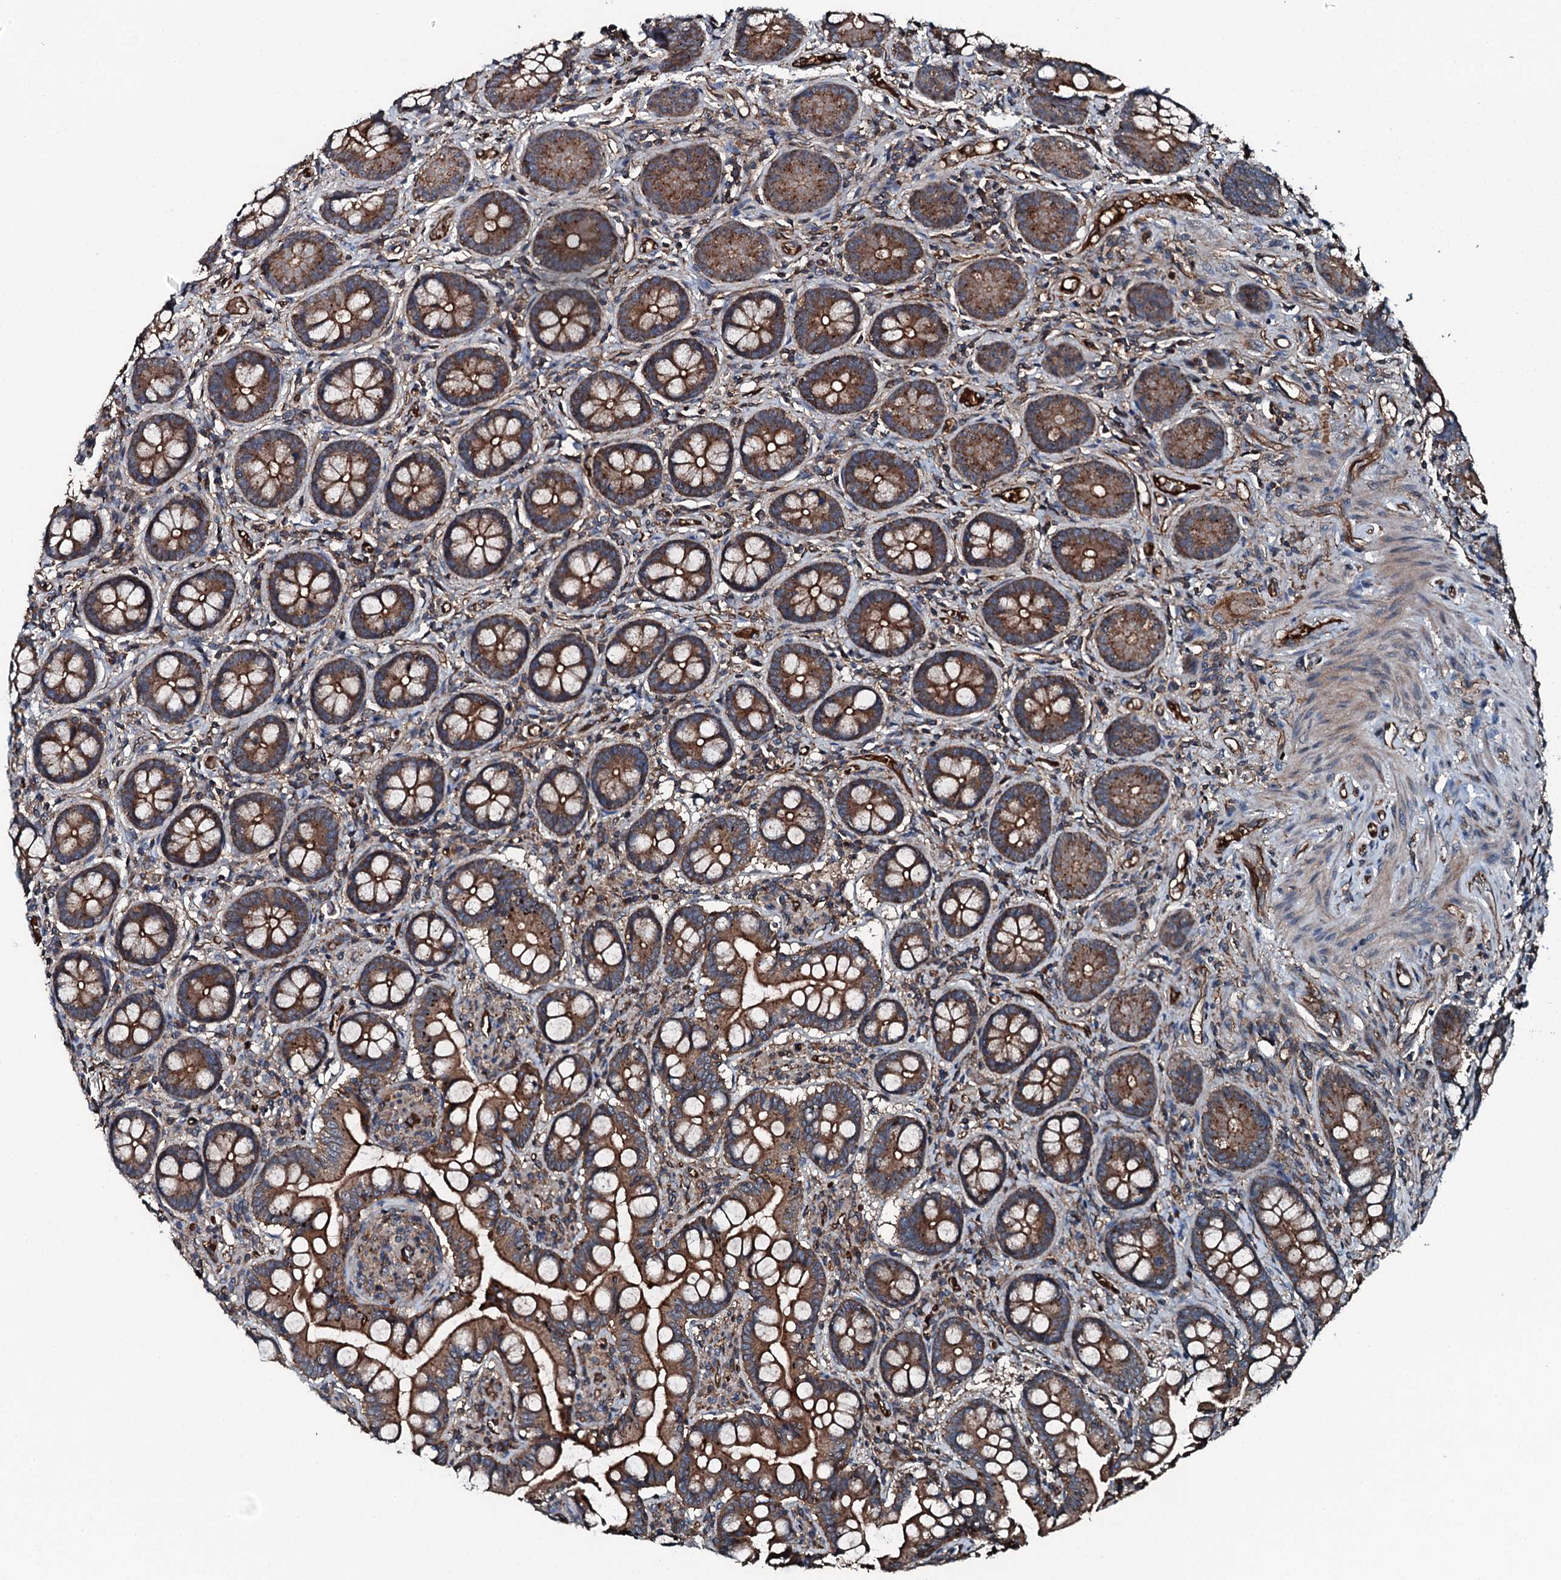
{"staining": {"intensity": "strong", "quantity": ">75%", "location": "cytoplasmic/membranous"}, "tissue": "small intestine", "cell_type": "Glandular cells", "image_type": "normal", "snomed": [{"axis": "morphology", "description": "Normal tissue, NOS"}, {"axis": "topography", "description": "Small intestine"}], "caption": "Immunohistochemistry (IHC) image of unremarkable human small intestine stained for a protein (brown), which reveals high levels of strong cytoplasmic/membranous expression in approximately >75% of glandular cells.", "gene": "TRIM7", "patient": {"sex": "male", "age": 52}}